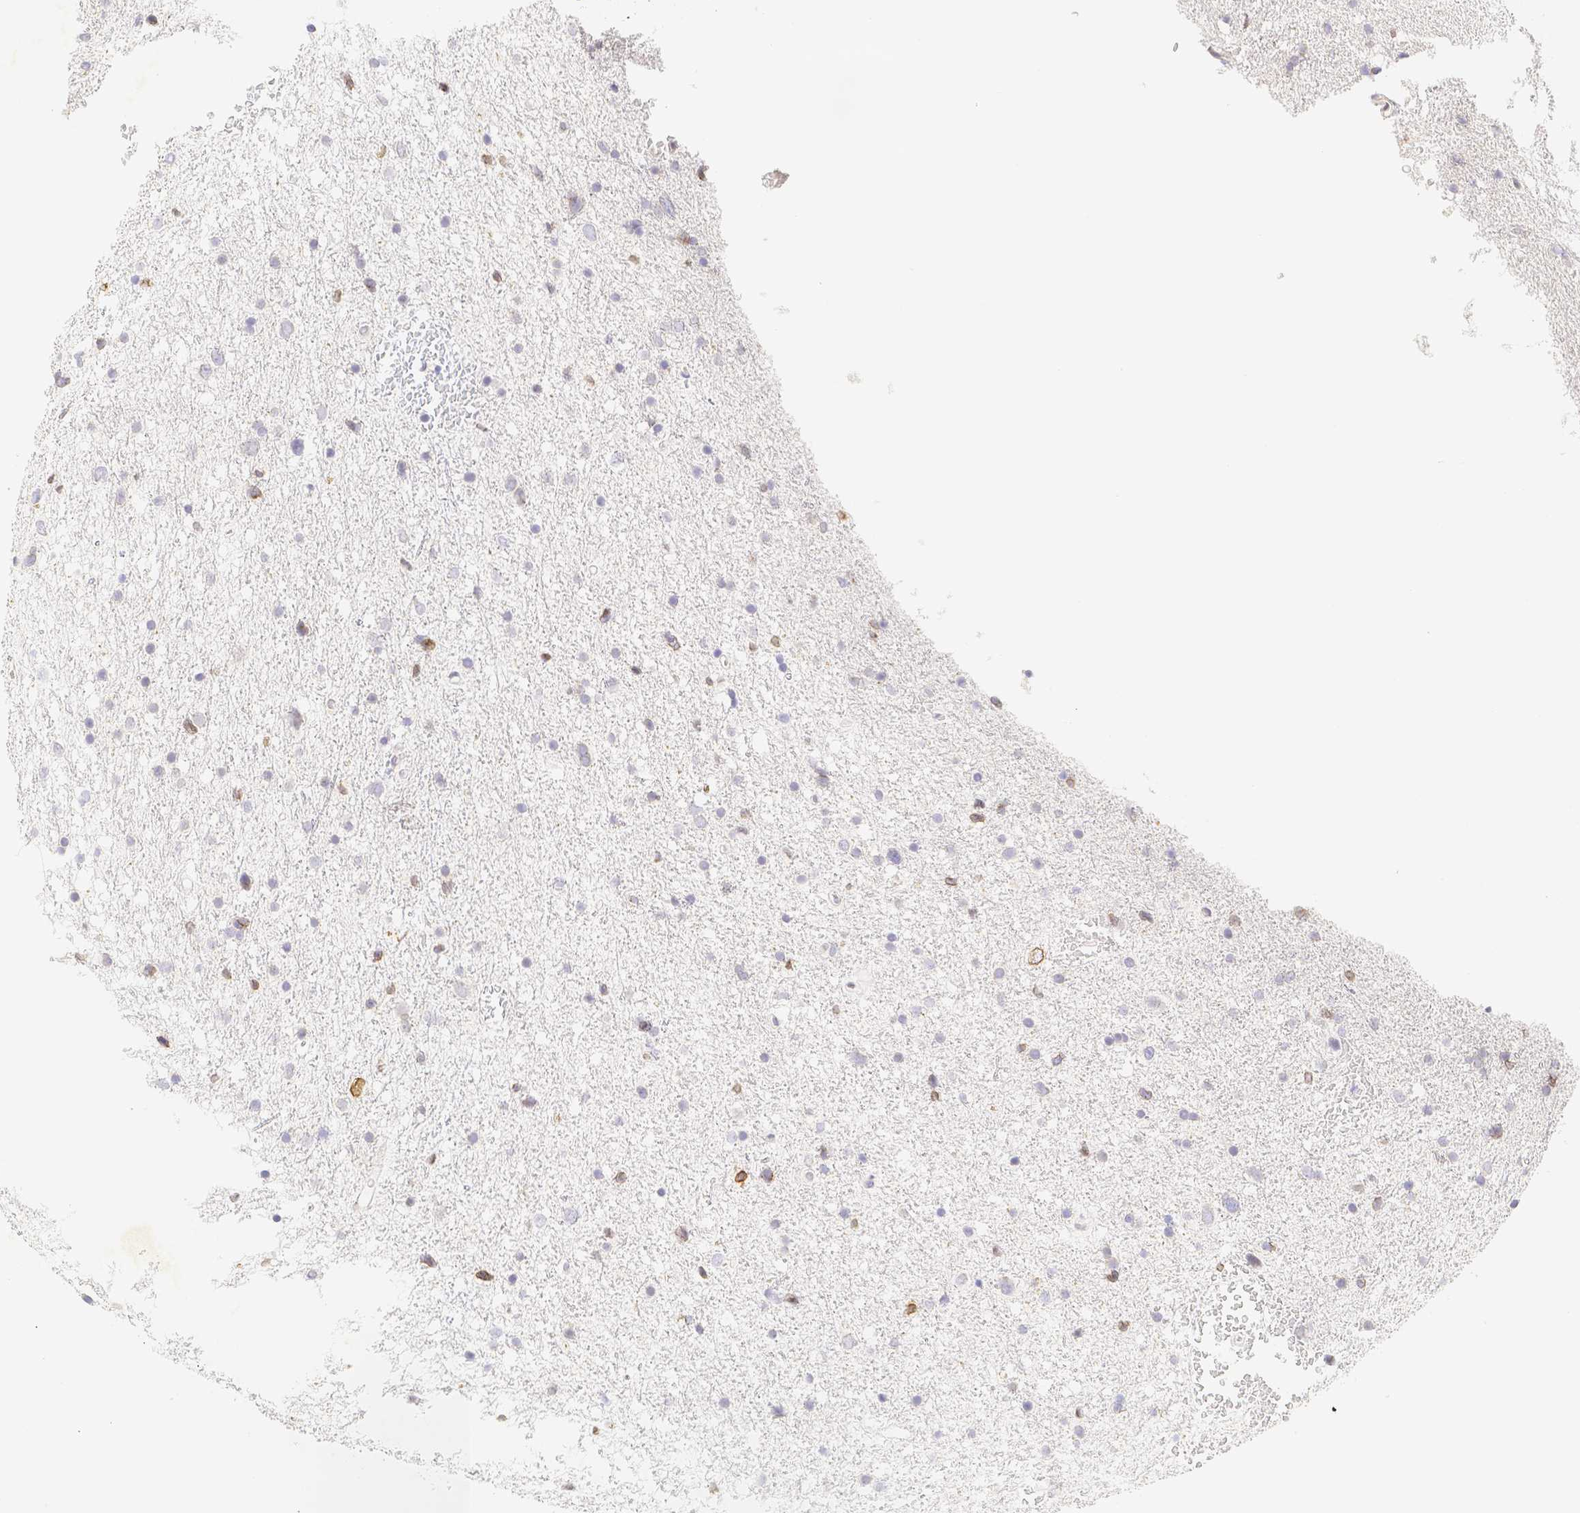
{"staining": {"intensity": "negative", "quantity": "none", "location": "none"}, "tissue": "glioma", "cell_type": "Tumor cells", "image_type": "cancer", "snomed": [{"axis": "morphology", "description": "Glioma, malignant, Low grade"}, {"axis": "topography", "description": "Brain"}], "caption": "Immunohistochemical staining of glioma shows no significant positivity in tumor cells.", "gene": "PADI4", "patient": {"sex": "female", "age": 37}}